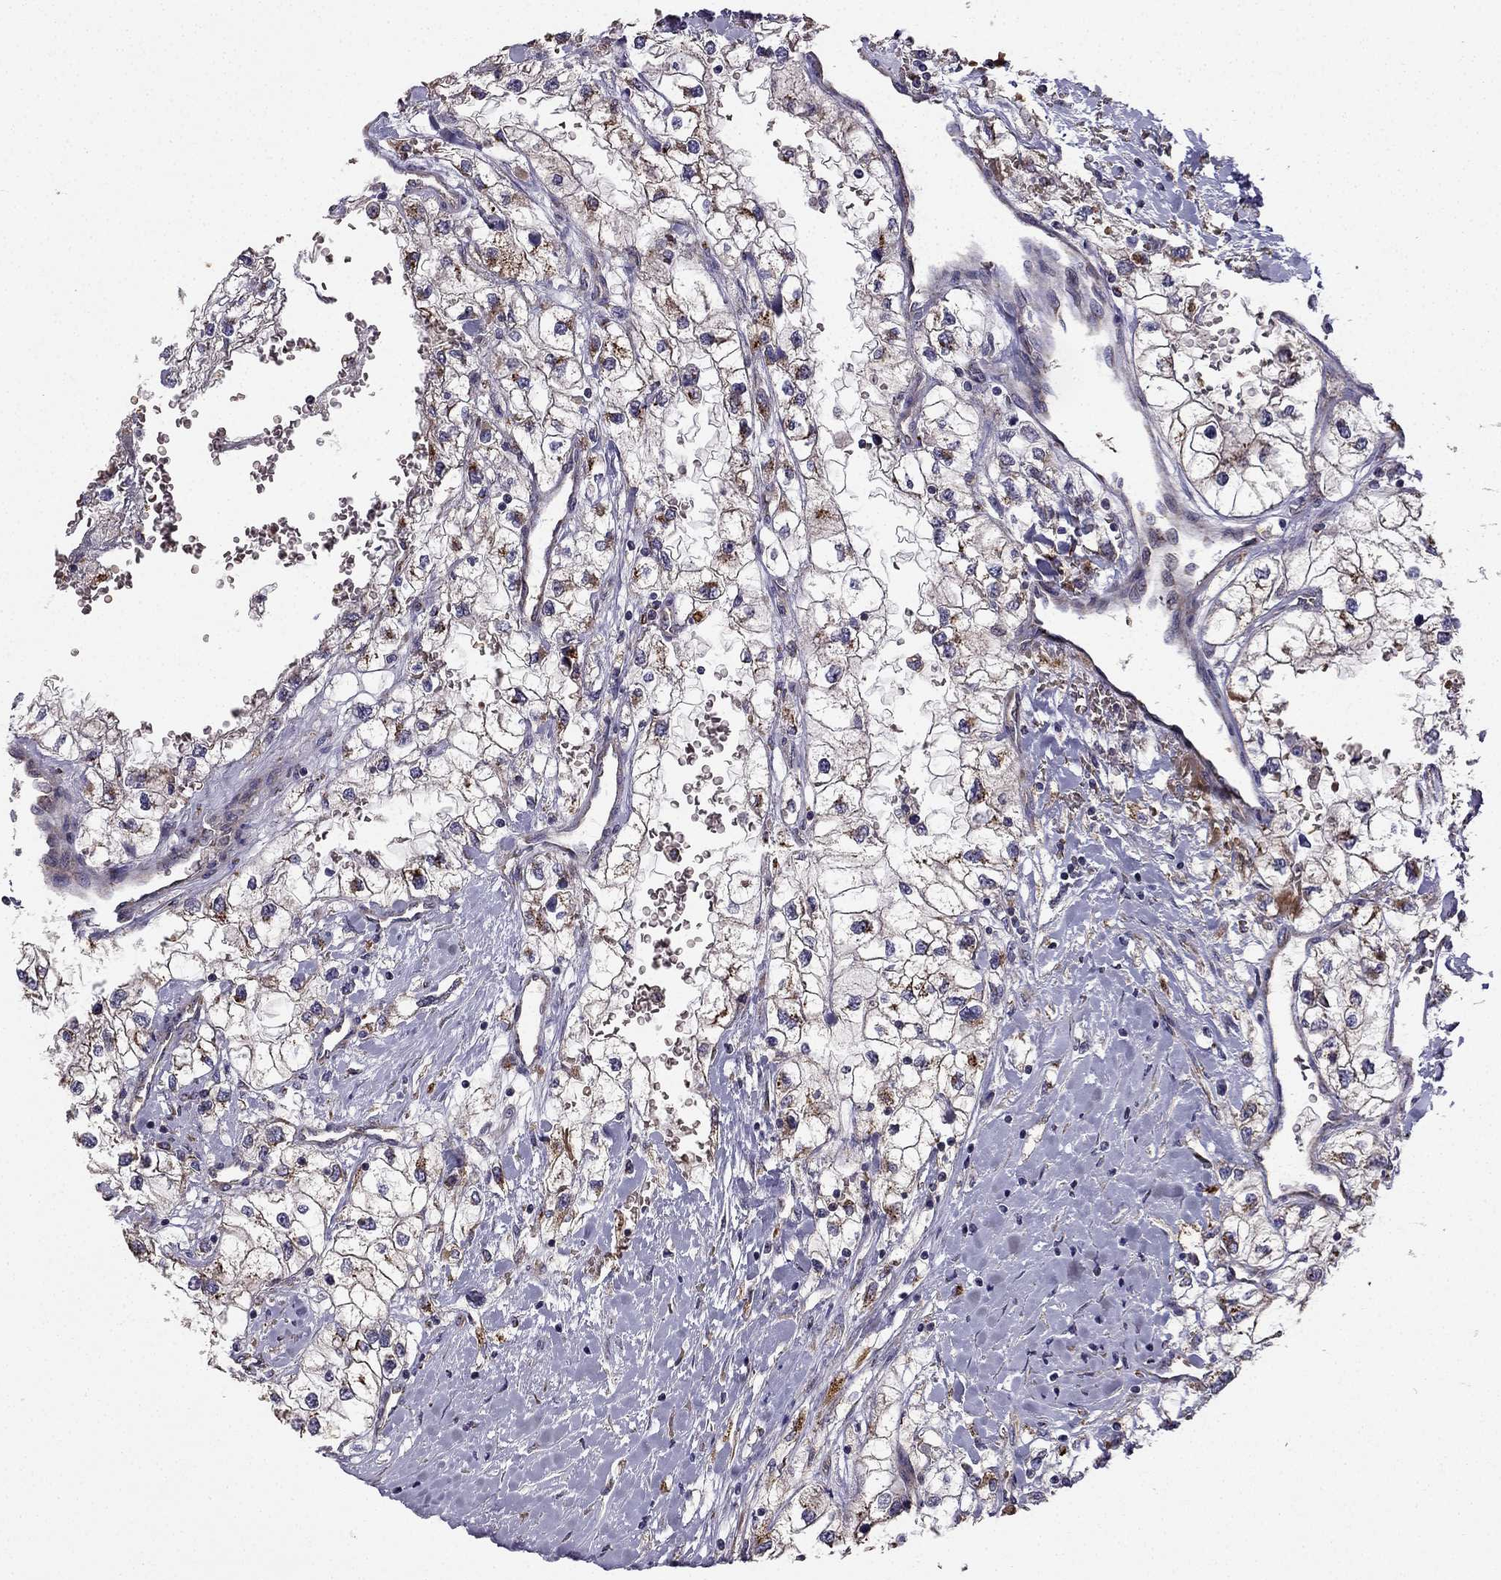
{"staining": {"intensity": "negative", "quantity": "none", "location": "none"}, "tissue": "renal cancer", "cell_type": "Tumor cells", "image_type": "cancer", "snomed": [{"axis": "morphology", "description": "Adenocarcinoma, NOS"}, {"axis": "topography", "description": "Kidney"}], "caption": "IHC photomicrograph of adenocarcinoma (renal) stained for a protein (brown), which shows no positivity in tumor cells.", "gene": "B4GALT7", "patient": {"sex": "male", "age": 59}}